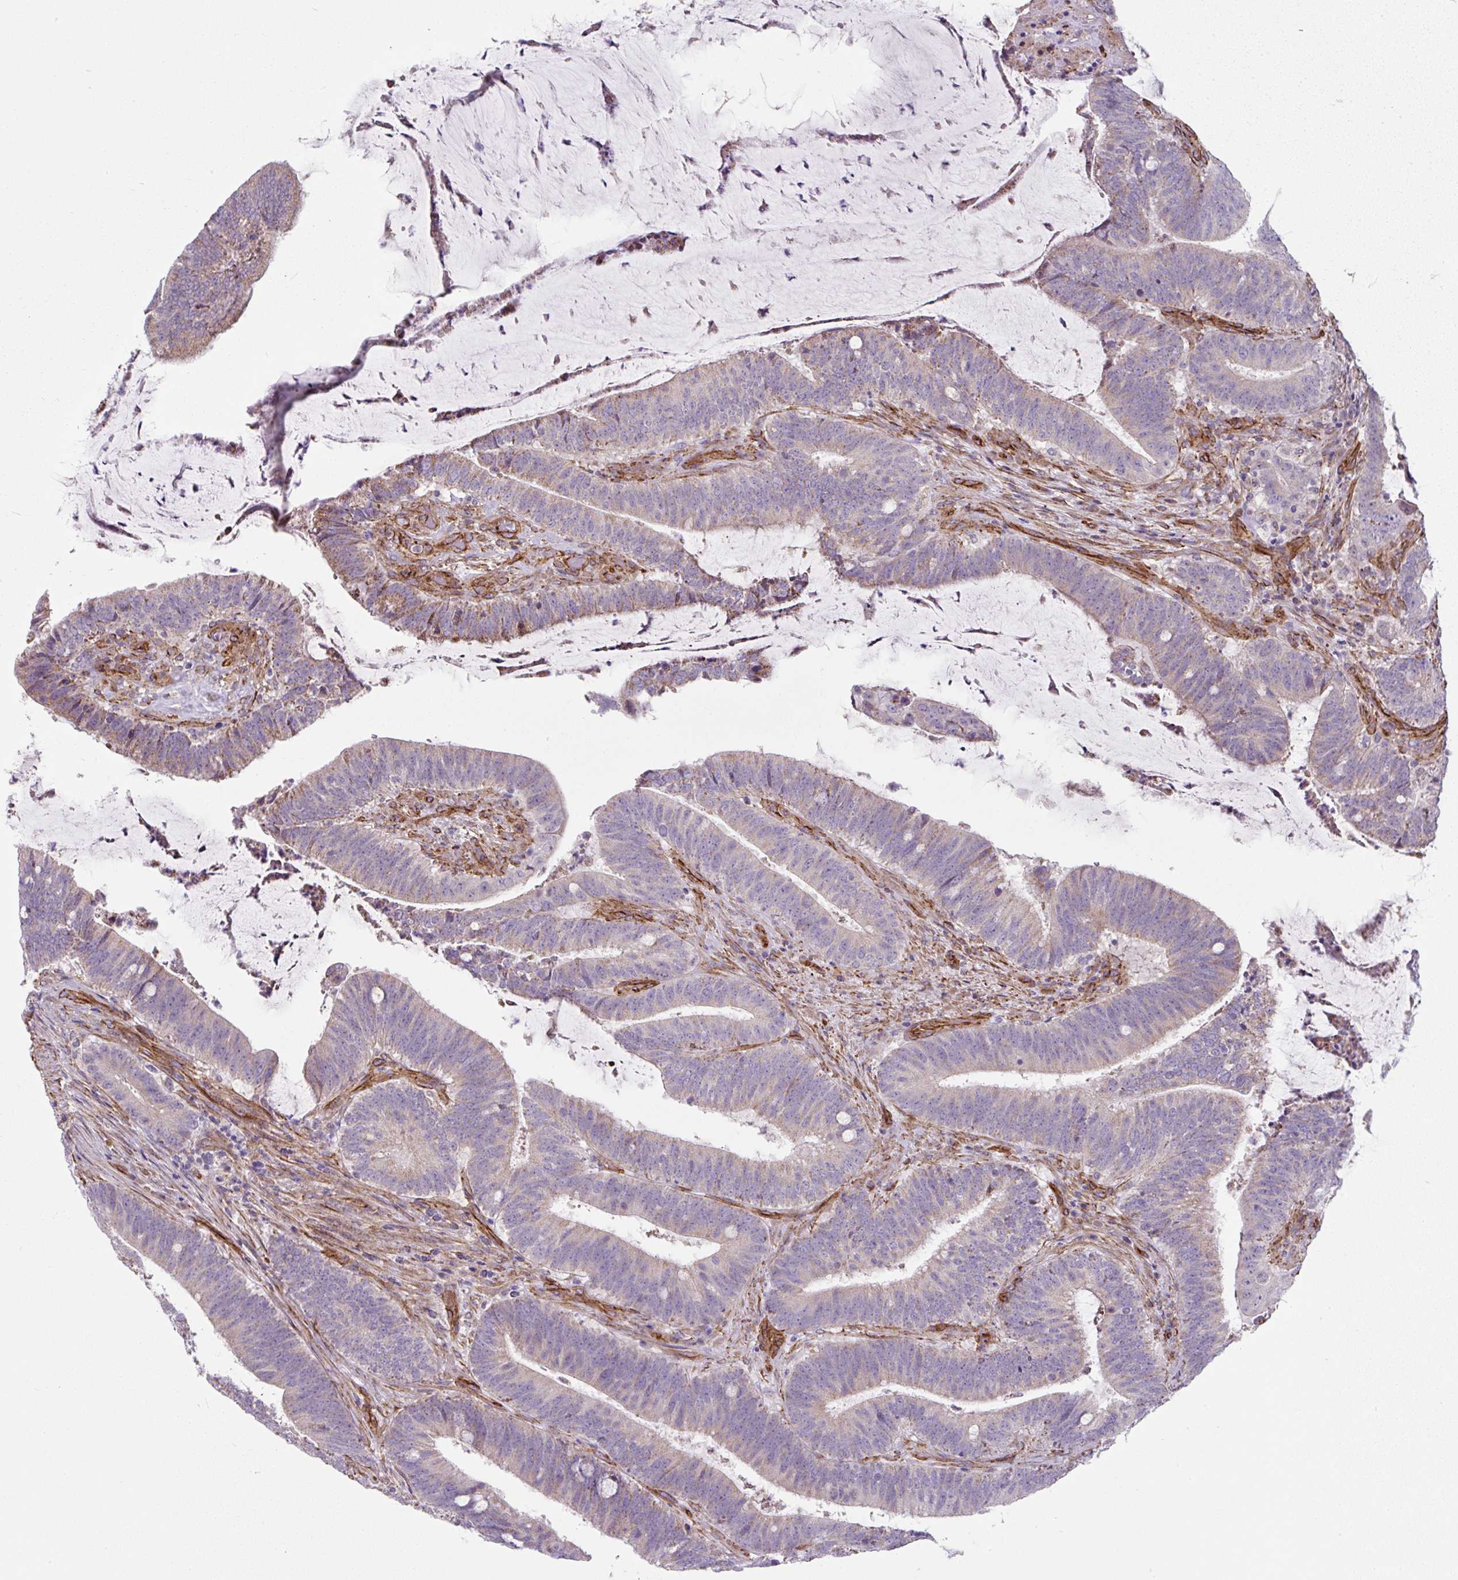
{"staining": {"intensity": "weak", "quantity": "25%-75%", "location": "cytoplasmic/membranous"}, "tissue": "colorectal cancer", "cell_type": "Tumor cells", "image_type": "cancer", "snomed": [{"axis": "morphology", "description": "Adenocarcinoma, NOS"}, {"axis": "topography", "description": "Colon"}], "caption": "Human adenocarcinoma (colorectal) stained with a brown dye displays weak cytoplasmic/membranous positive staining in approximately 25%-75% of tumor cells.", "gene": "ANKUB1", "patient": {"sex": "female", "age": 43}}